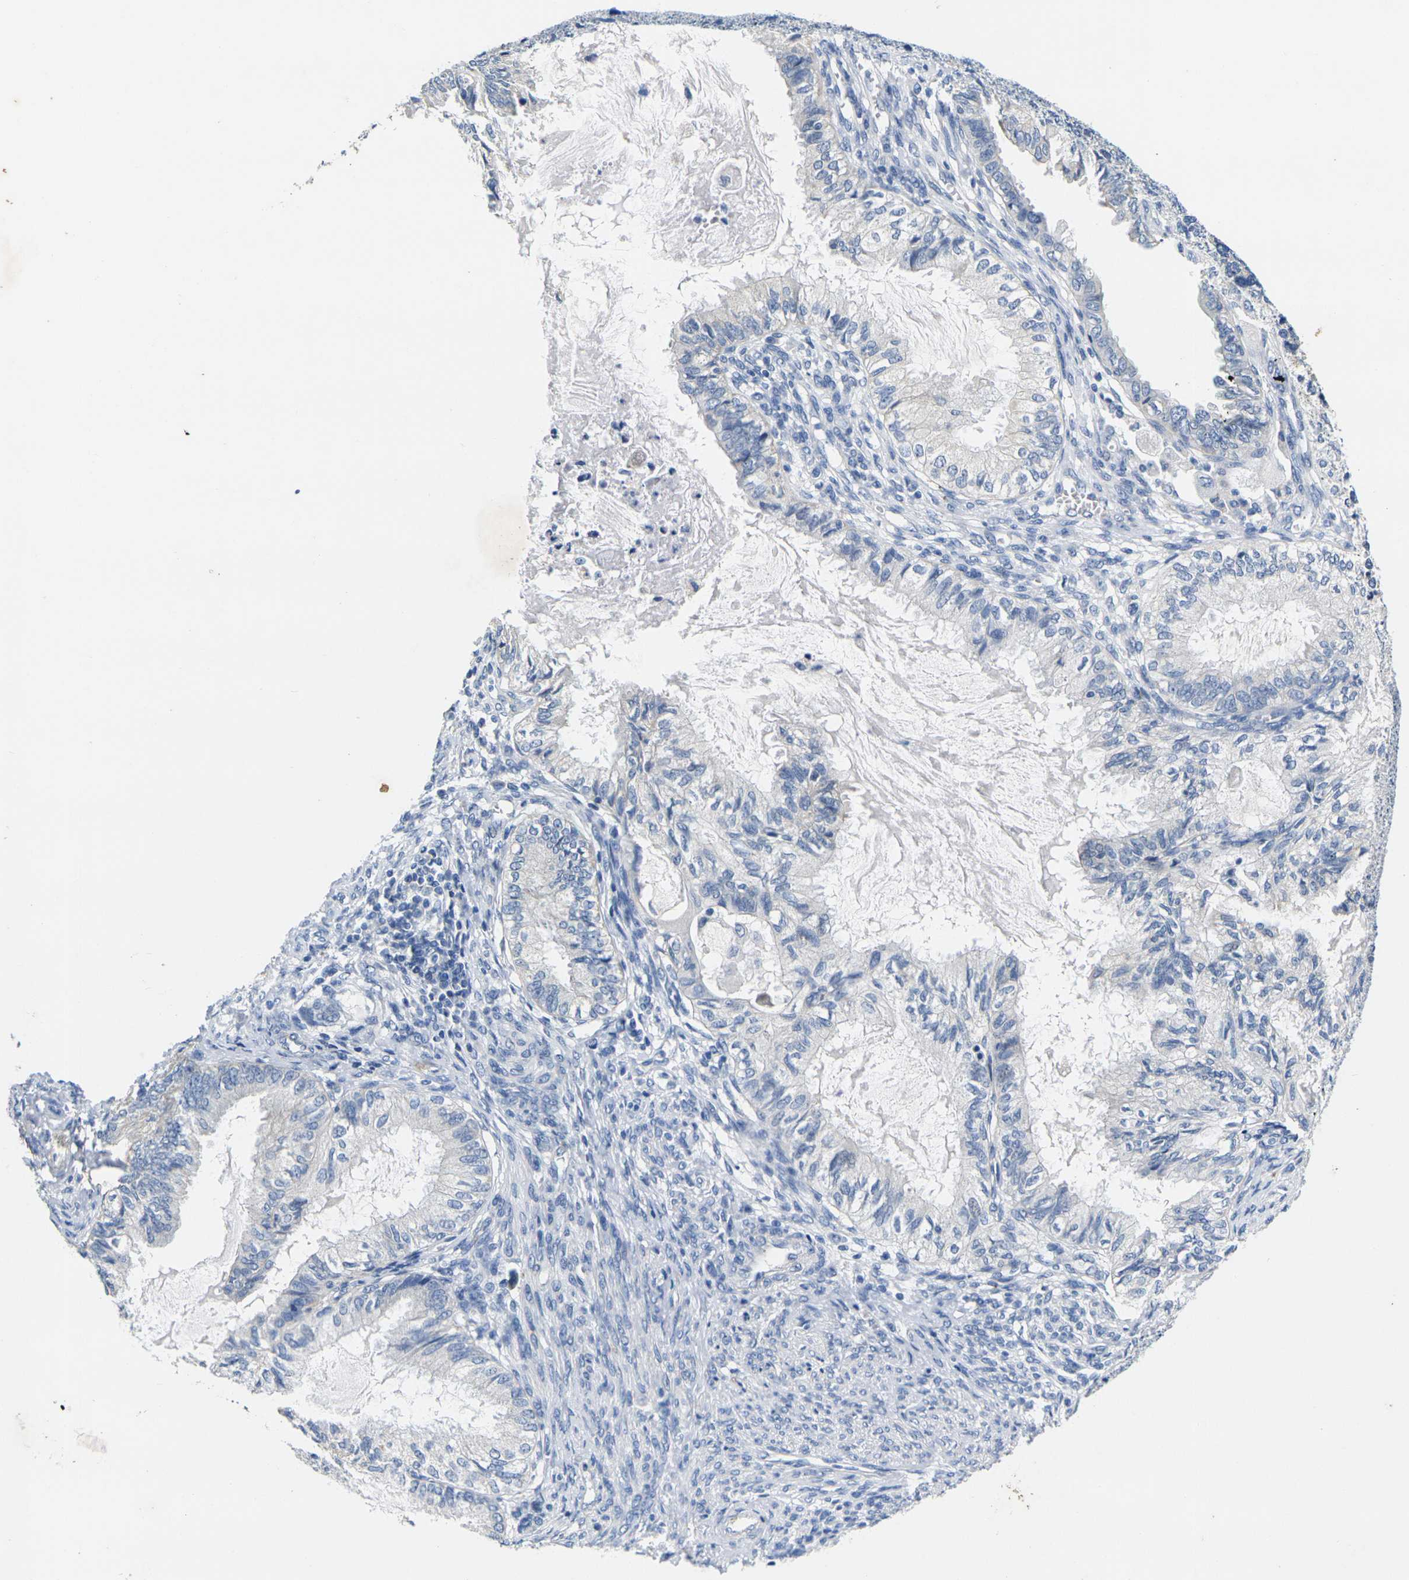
{"staining": {"intensity": "negative", "quantity": "none", "location": "none"}, "tissue": "cervical cancer", "cell_type": "Tumor cells", "image_type": "cancer", "snomed": [{"axis": "morphology", "description": "Normal tissue, NOS"}, {"axis": "morphology", "description": "Adenocarcinoma, NOS"}, {"axis": "topography", "description": "Cervix"}, {"axis": "topography", "description": "Endometrium"}], "caption": "Immunohistochemical staining of human adenocarcinoma (cervical) demonstrates no significant positivity in tumor cells. (Brightfield microscopy of DAB immunohistochemistry (IHC) at high magnification).", "gene": "NOCT", "patient": {"sex": "female", "age": 86}}